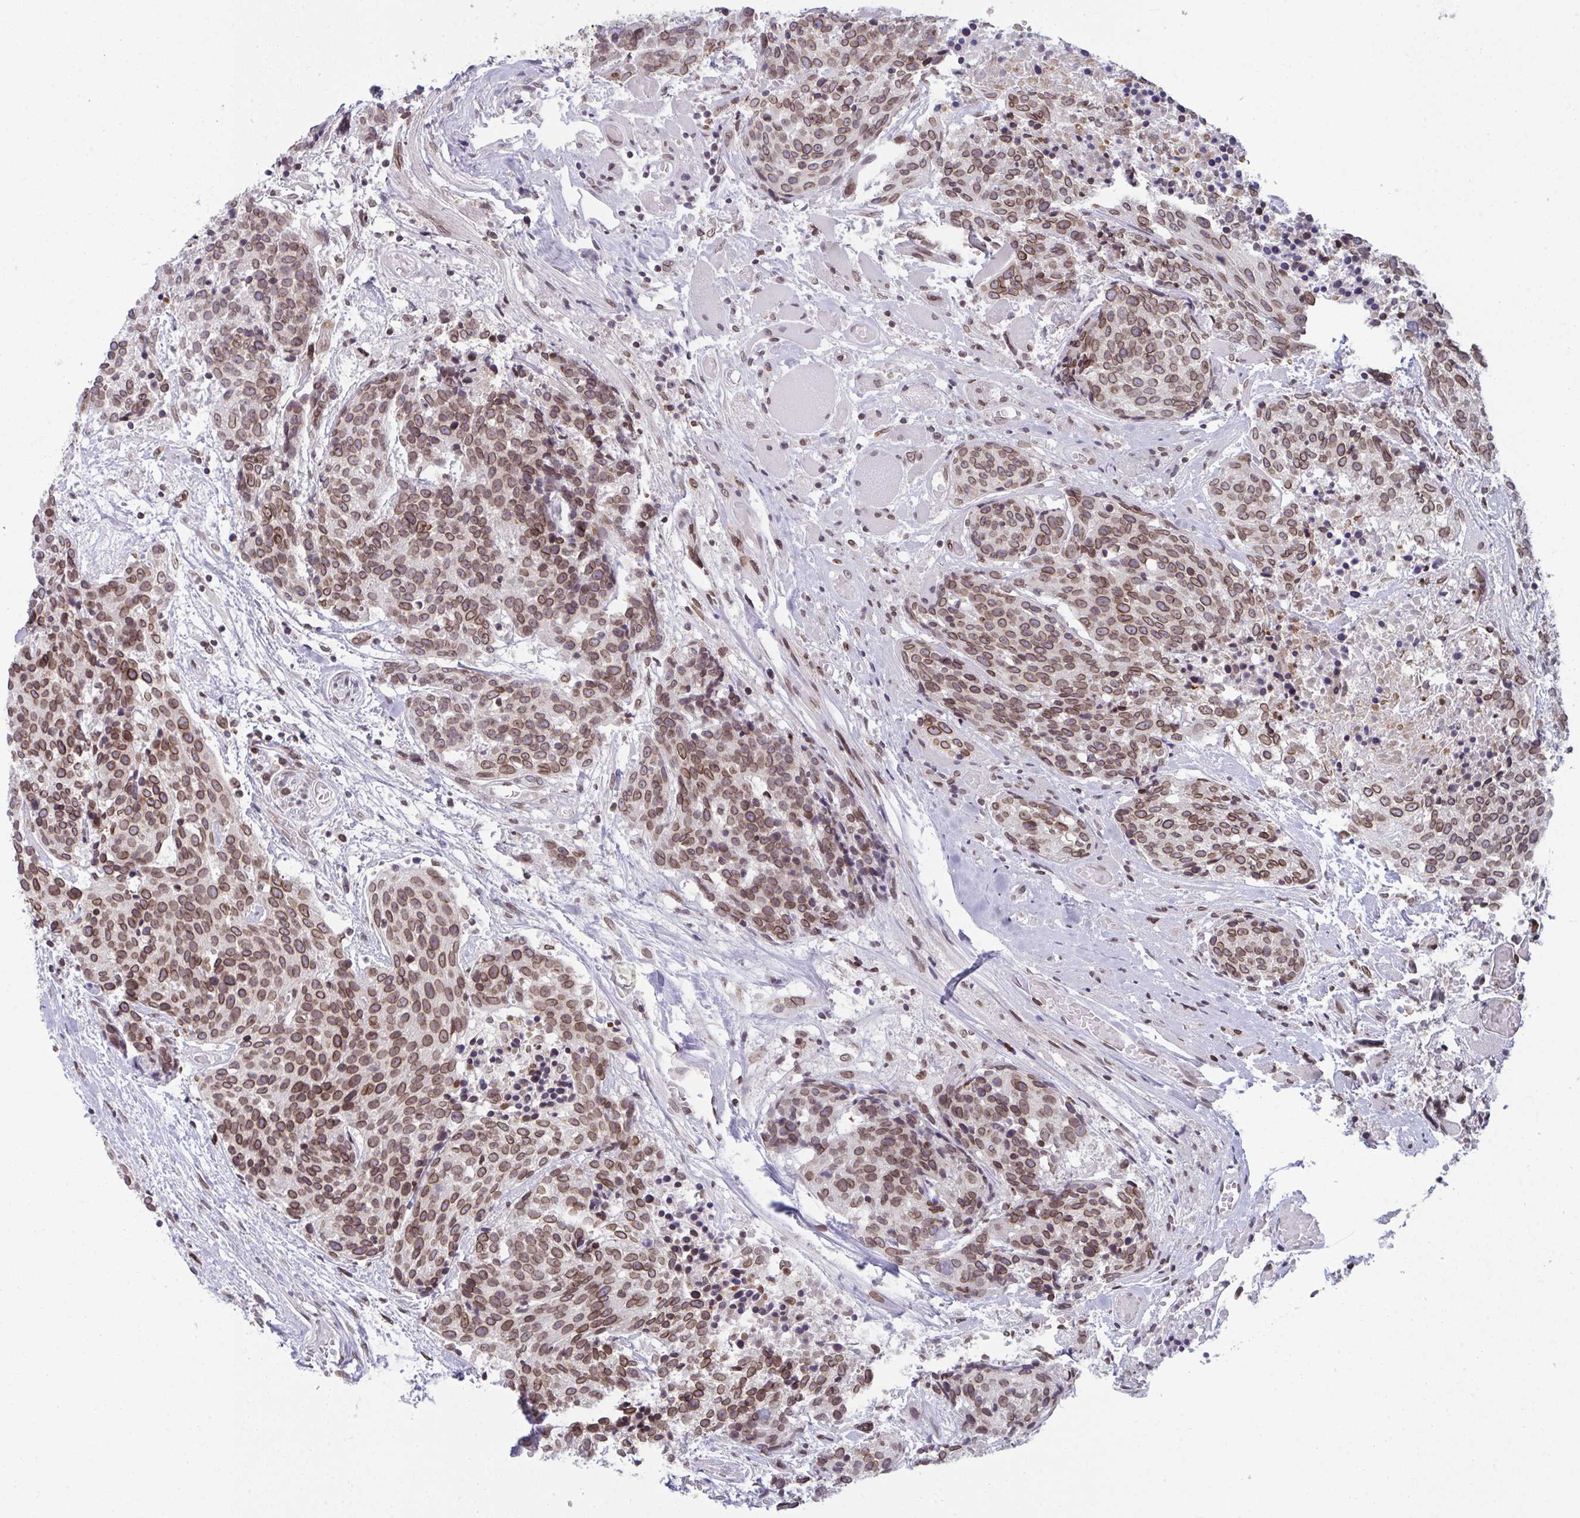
{"staining": {"intensity": "moderate", "quantity": ">75%", "location": "cytoplasmic/membranous,nuclear"}, "tissue": "head and neck cancer", "cell_type": "Tumor cells", "image_type": "cancer", "snomed": [{"axis": "morphology", "description": "Squamous cell carcinoma, NOS"}, {"axis": "topography", "description": "Oral tissue"}, {"axis": "topography", "description": "Head-Neck"}], "caption": "Protein staining displays moderate cytoplasmic/membranous and nuclear expression in approximately >75% of tumor cells in squamous cell carcinoma (head and neck).", "gene": "RANBP2", "patient": {"sex": "male", "age": 64}}